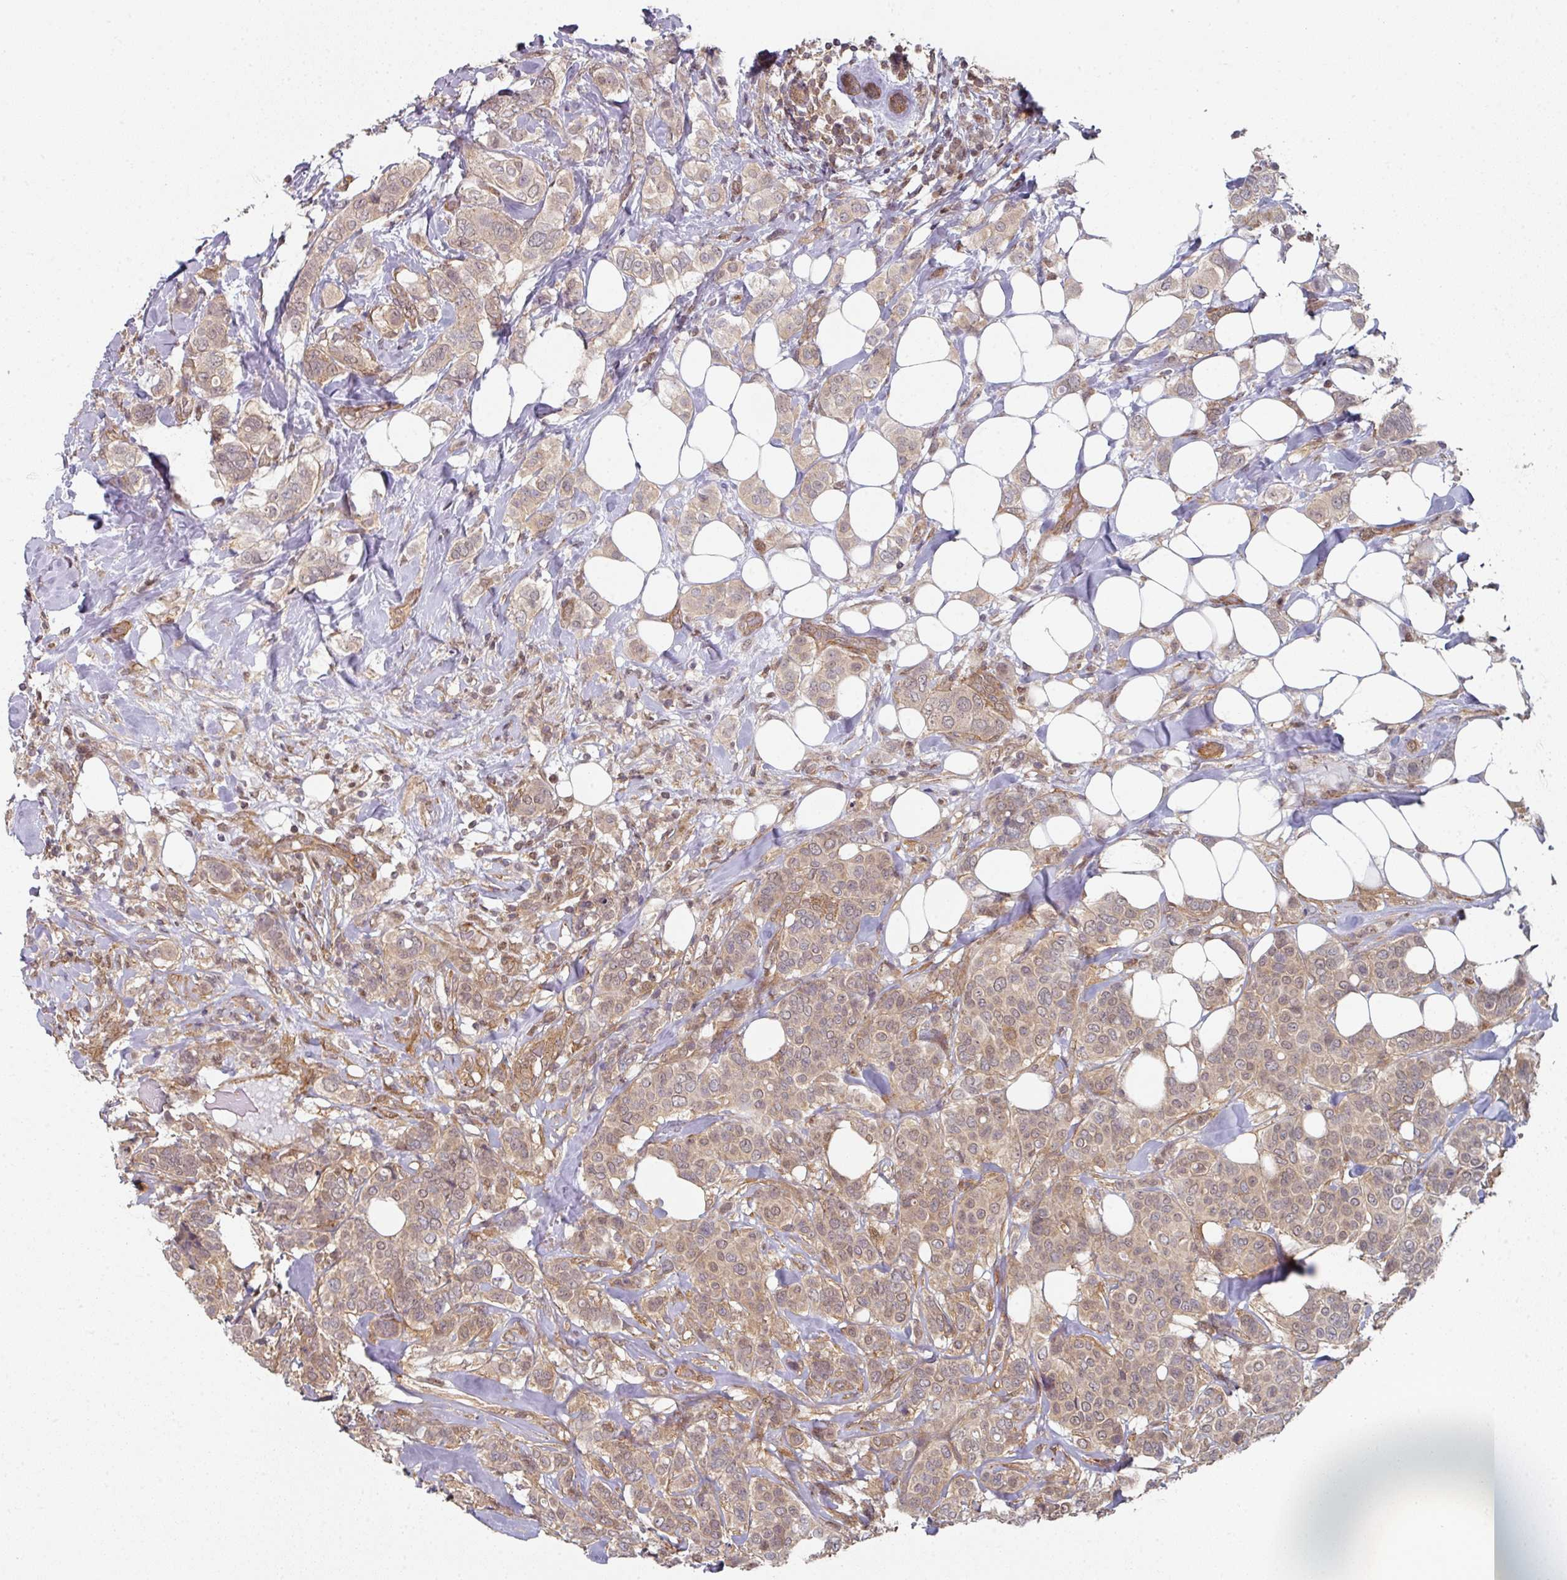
{"staining": {"intensity": "weak", "quantity": ">75%", "location": "cytoplasmic/membranous,nuclear"}, "tissue": "breast cancer", "cell_type": "Tumor cells", "image_type": "cancer", "snomed": [{"axis": "morphology", "description": "Lobular carcinoma"}, {"axis": "topography", "description": "Breast"}], "caption": "High-magnification brightfield microscopy of lobular carcinoma (breast) stained with DAB (brown) and counterstained with hematoxylin (blue). tumor cells exhibit weak cytoplasmic/membranous and nuclear positivity is identified in approximately>75% of cells. (brown staining indicates protein expression, while blue staining denotes nuclei).", "gene": "PSME3IP1", "patient": {"sex": "female", "age": 51}}